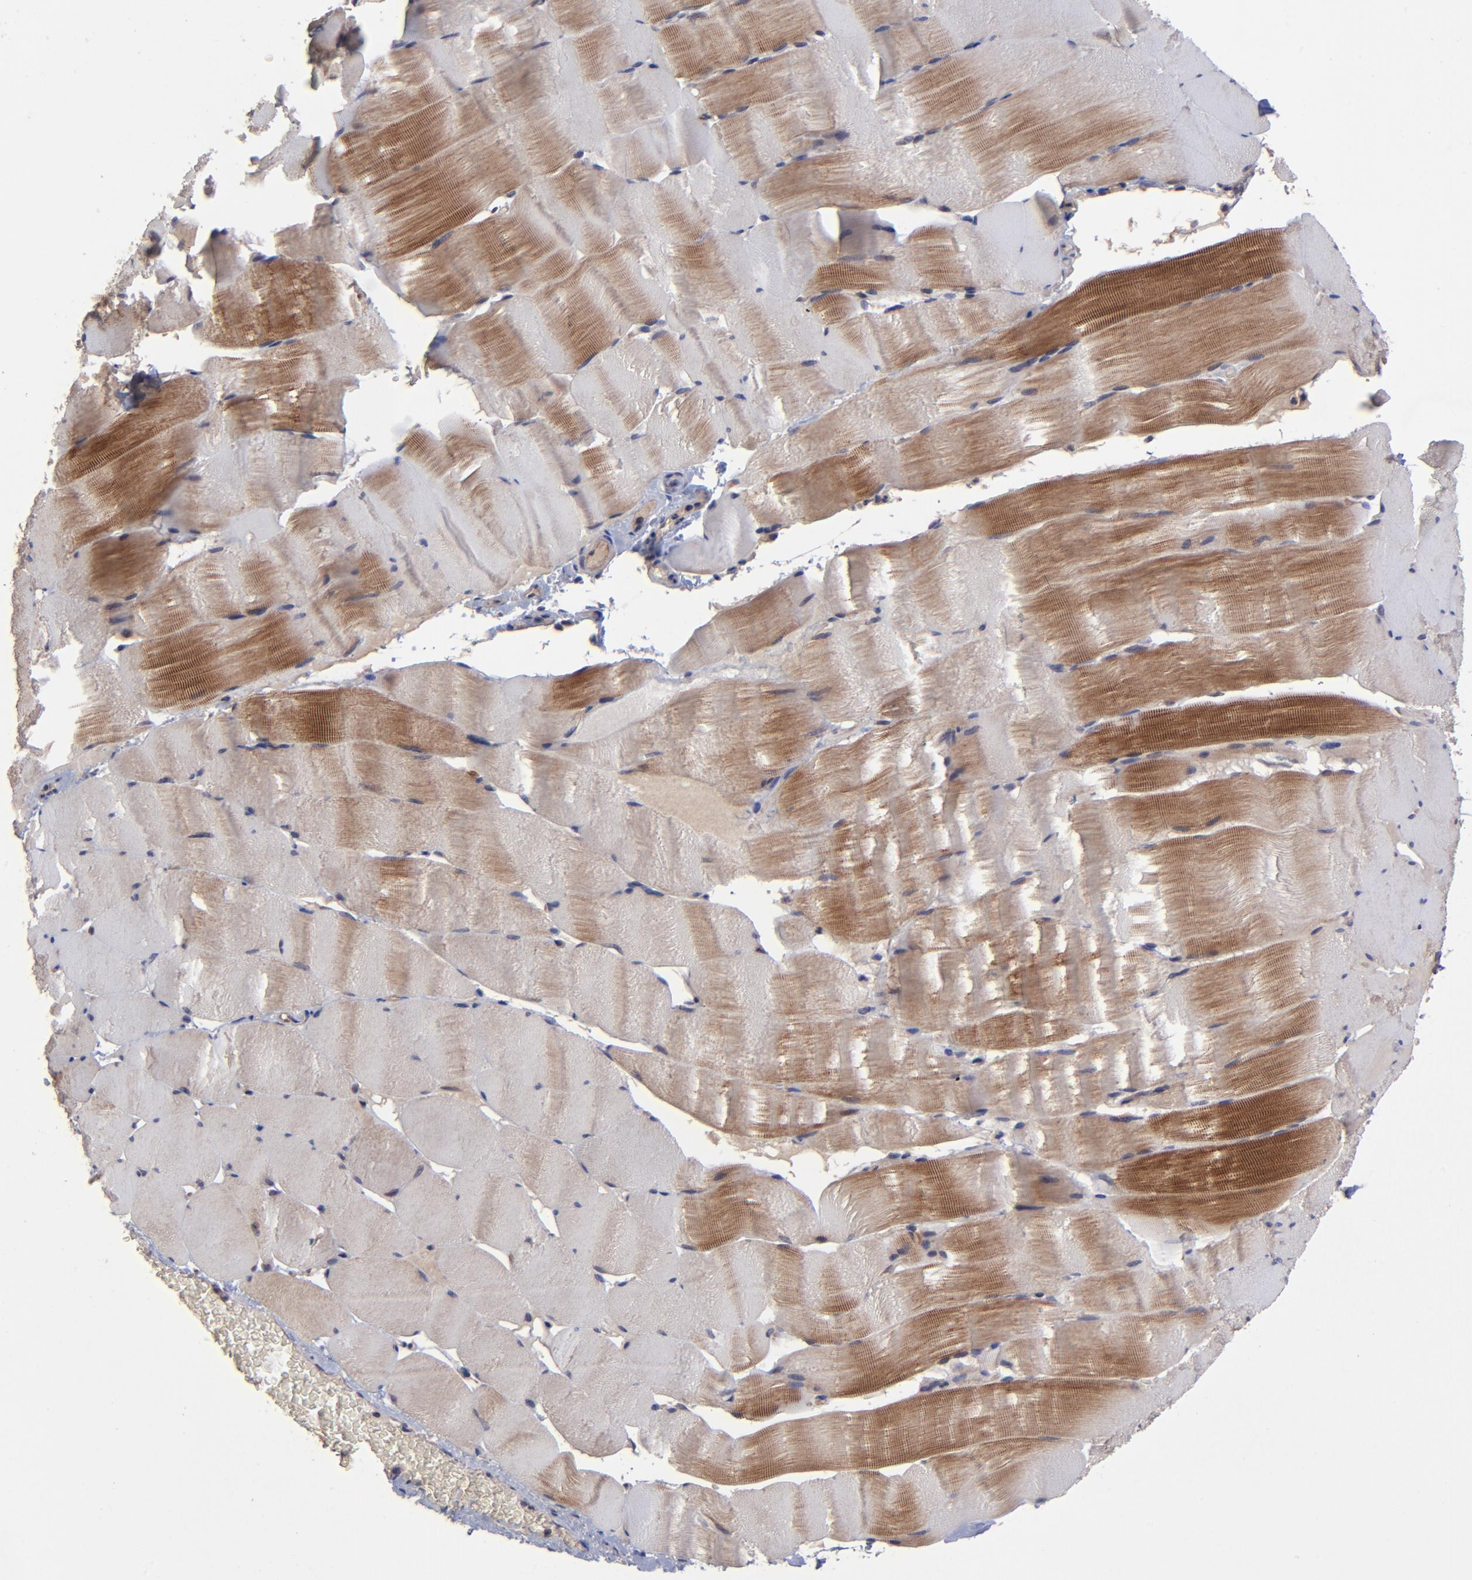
{"staining": {"intensity": "moderate", "quantity": "25%-75%", "location": "cytoplasmic/membranous"}, "tissue": "skeletal muscle", "cell_type": "Myocytes", "image_type": "normal", "snomed": [{"axis": "morphology", "description": "Normal tissue, NOS"}, {"axis": "topography", "description": "Skeletal muscle"}], "caption": "Immunohistochemistry (IHC) micrograph of benign skeletal muscle: skeletal muscle stained using immunohistochemistry shows medium levels of moderate protein expression localized specifically in the cytoplasmic/membranous of myocytes, appearing as a cytoplasmic/membranous brown color.", "gene": "ZNF780A", "patient": {"sex": "male", "age": 62}}